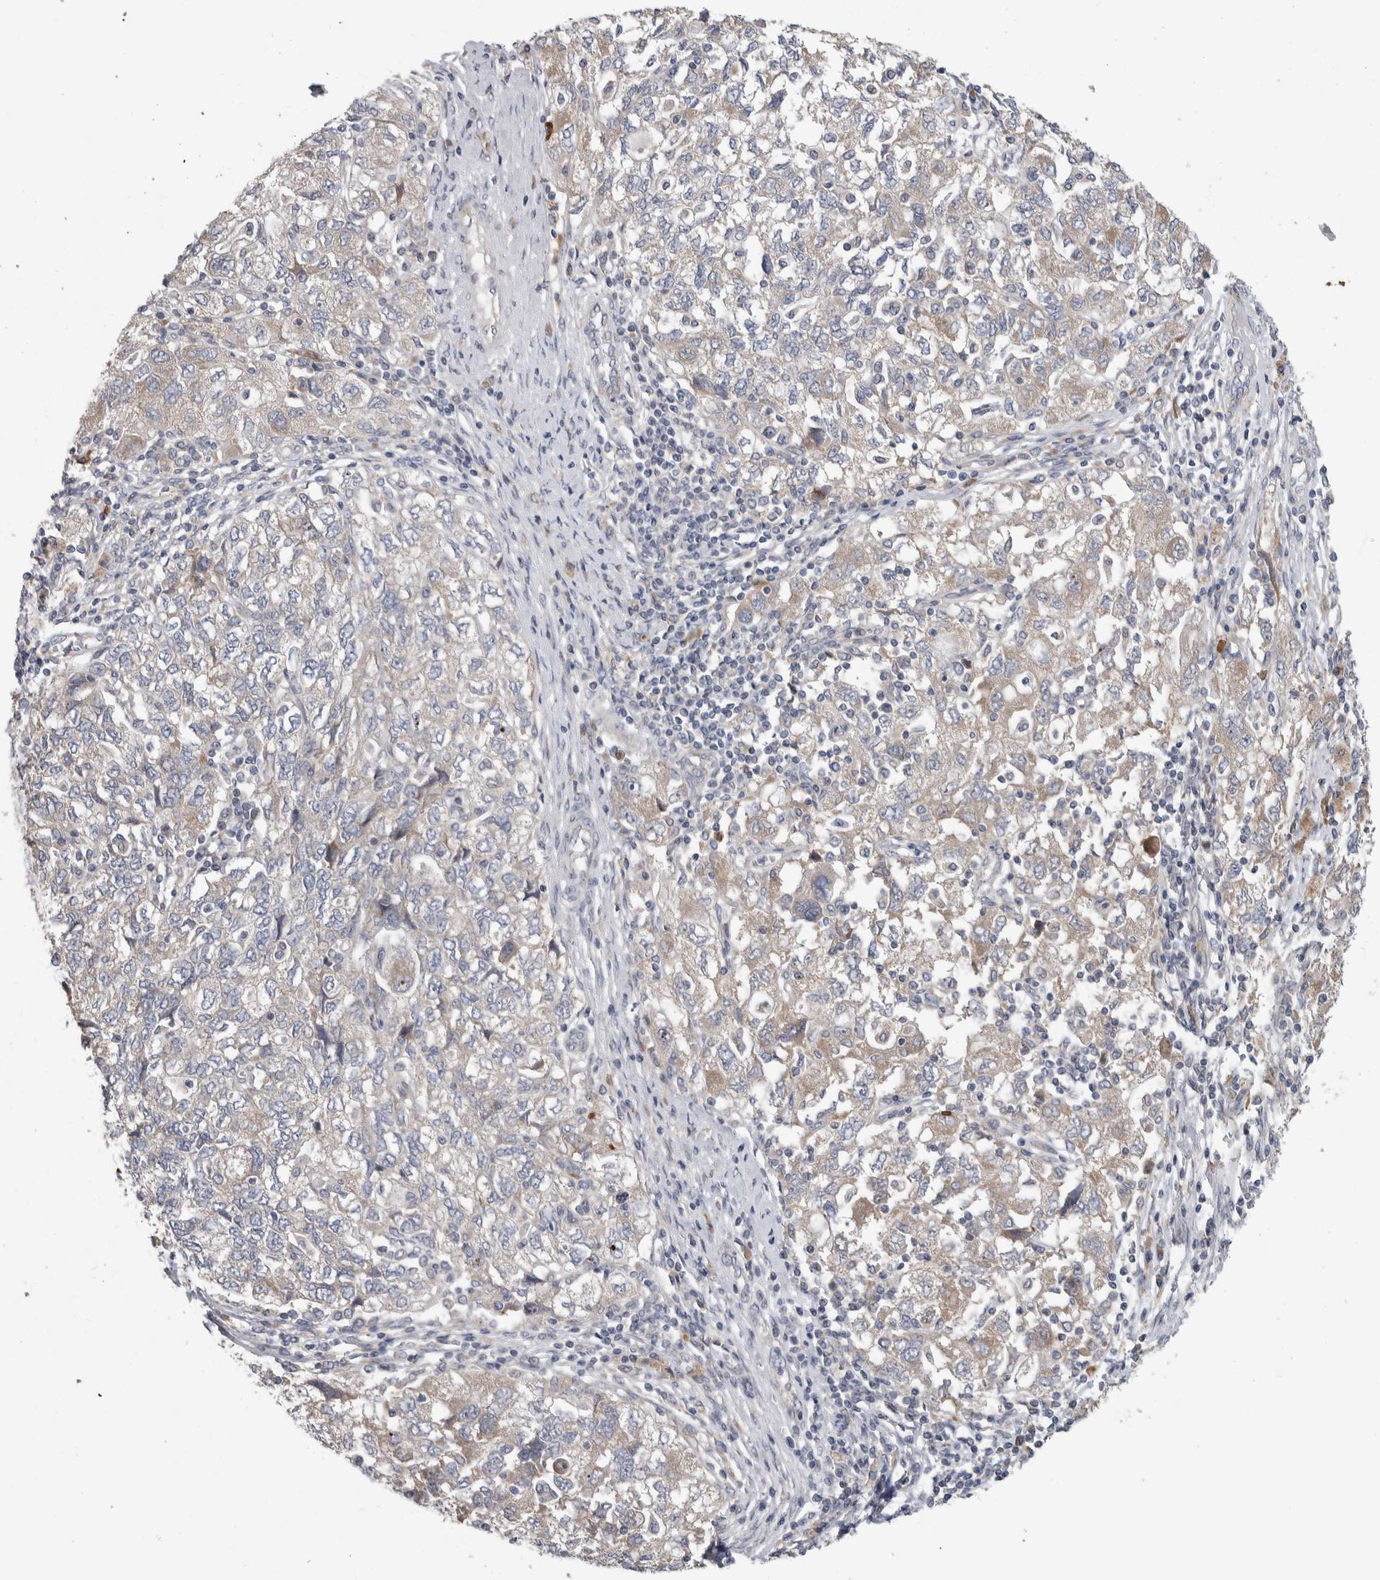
{"staining": {"intensity": "weak", "quantity": ">75%", "location": "cytoplasmic/membranous"}, "tissue": "ovarian cancer", "cell_type": "Tumor cells", "image_type": "cancer", "snomed": [{"axis": "morphology", "description": "Carcinoma, NOS"}, {"axis": "morphology", "description": "Cystadenocarcinoma, serous, NOS"}, {"axis": "topography", "description": "Ovary"}], "caption": "Immunohistochemical staining of ovarian cancer (carcinoma) demonstrates low levels of weak cytoplasmic/membranous protein positivity in about >75% of tumor cells. Nuclei are stained in blue.", "gene": "IBTK", "patient": {"sex": "female", "age": 69}}